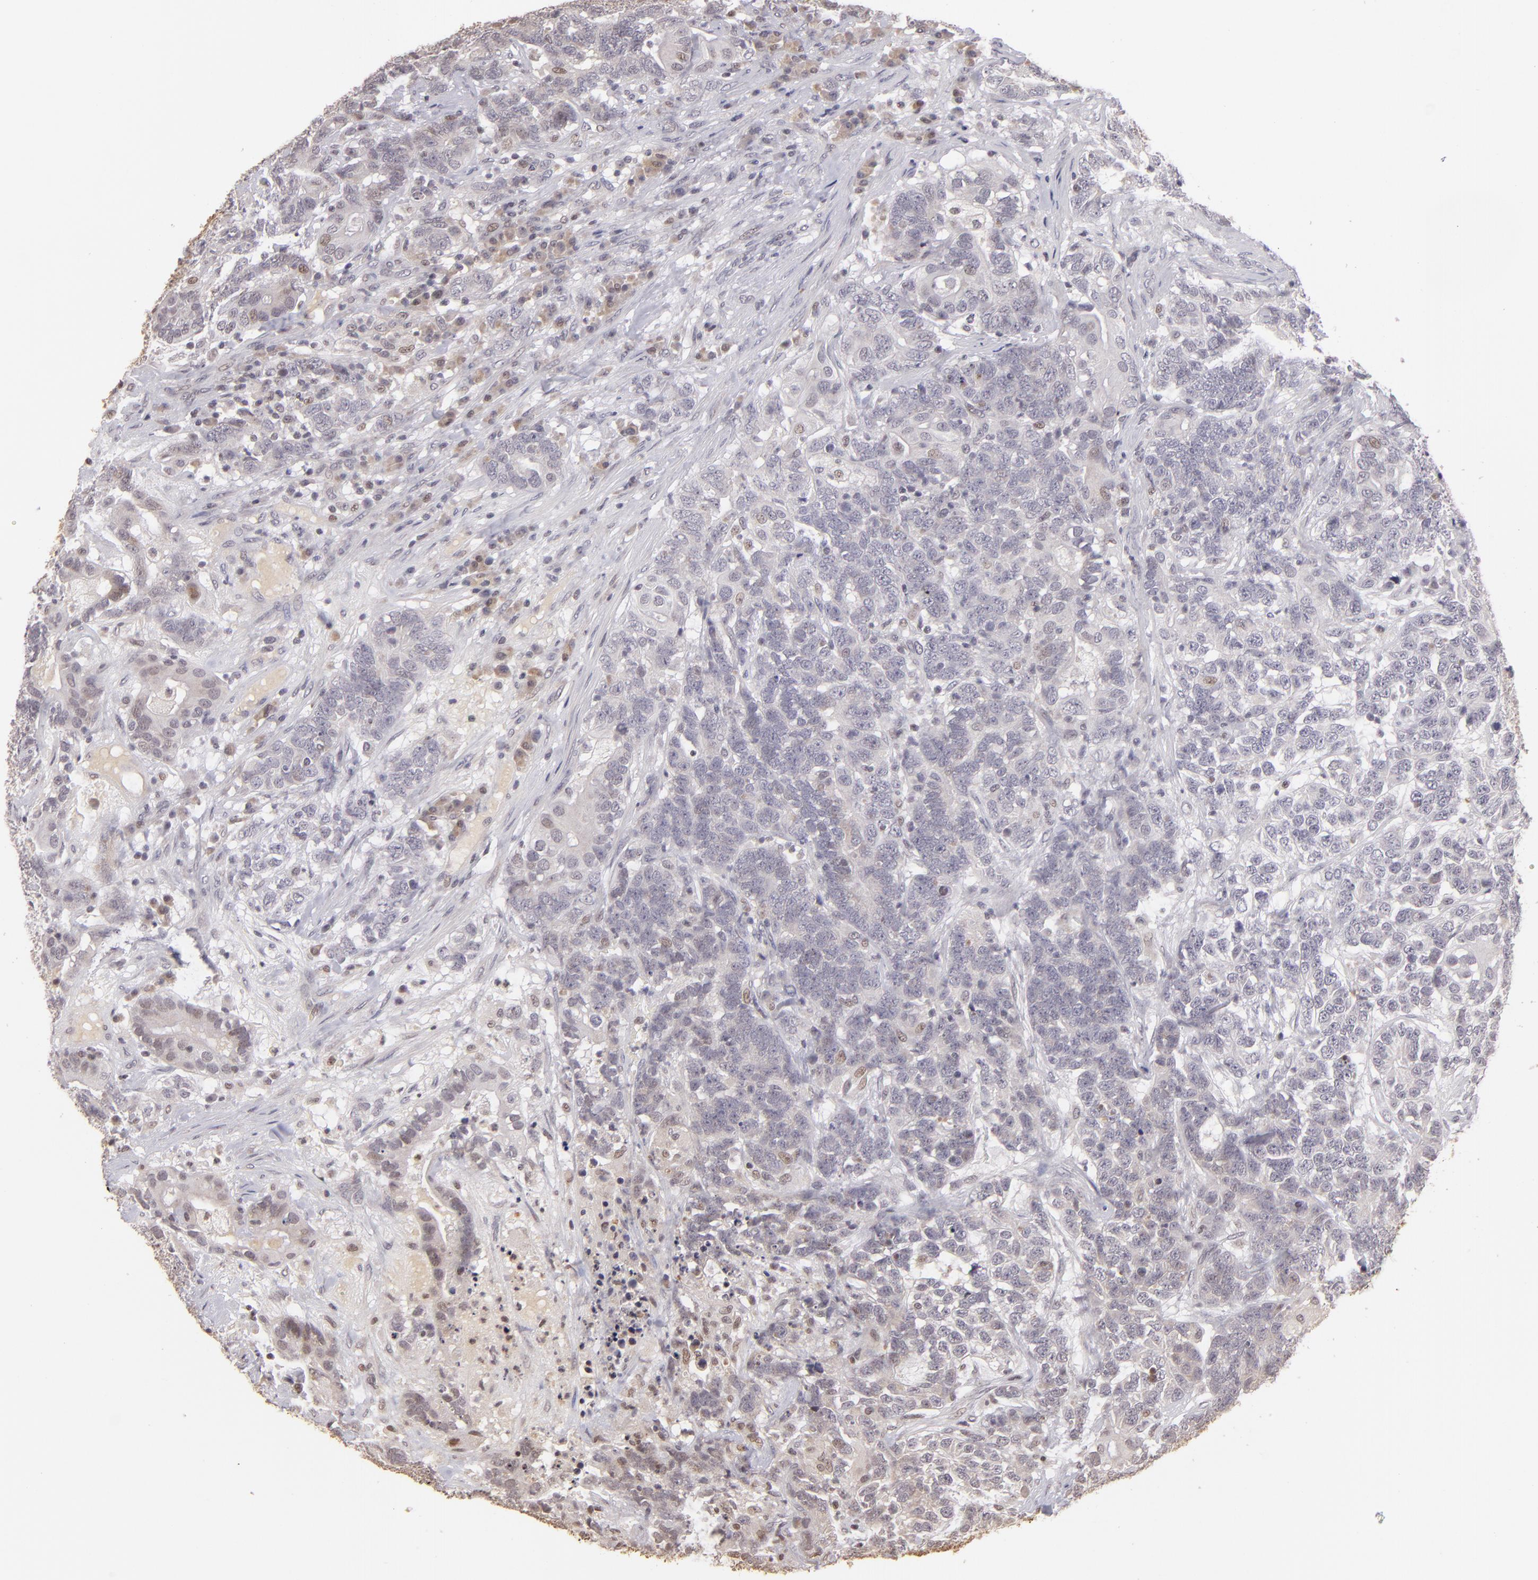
{"staining": {"intensity": "weak", "quantity": "<25%", "location": "nuclear"}, "tissue": "testis cancer", "cell_type": "Tumor cells", "image_type": "cancer", "snomed": [{"axis": "morphology", "description": "Carcinoma, Embryonal, NOS"}, {"axis": "topography", "description": "Testis"}], "caption": "This micrograph is of testis embryonal carcinoma stained with IHC to label a protein in brown with the nuclei are counter-stained blue. There is no positivity in tumor cells.", "gene": "RARB", "patient": {"sex": "male", "age": 26}}